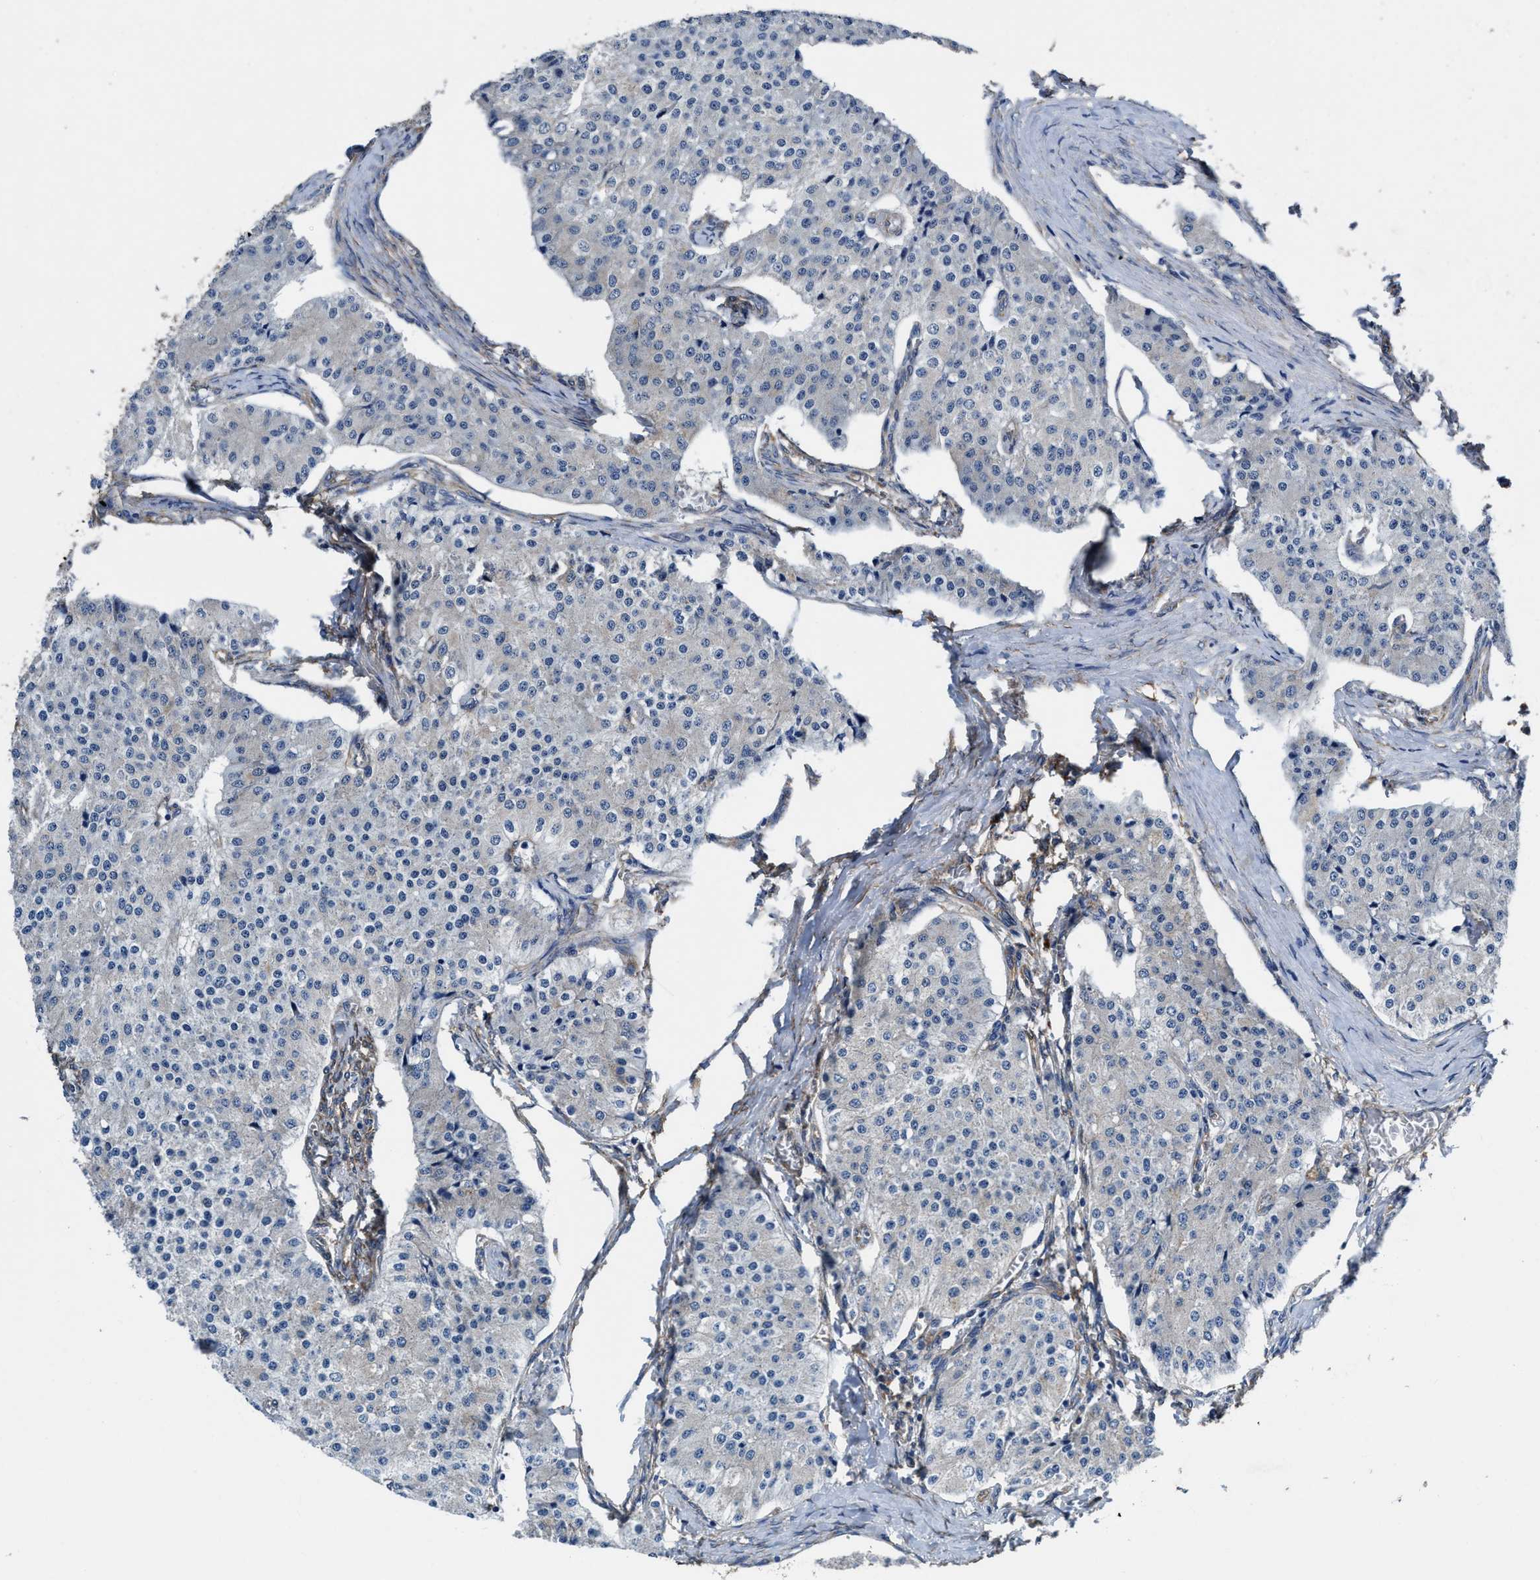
{"staining": {"intensity": "negative", "quantity": "none", "location": "none"}, "tissue": "carcinoid", "cell_type": "Tumor cells", "image_type": "cancer", "snomed": [{"axis": "morphology", "description": "Carcinoid, malignant, NOS"}, {"axis": "topography", "description": "Colon"}], "caption": "A high-resolution histopathology image shows immunohistochemistry staining of carcinoid (malignant), which exhibits no significant positivity in tumor cells.", "gene": "IDNK", "patient": {"sex": "female", "age": 52}}